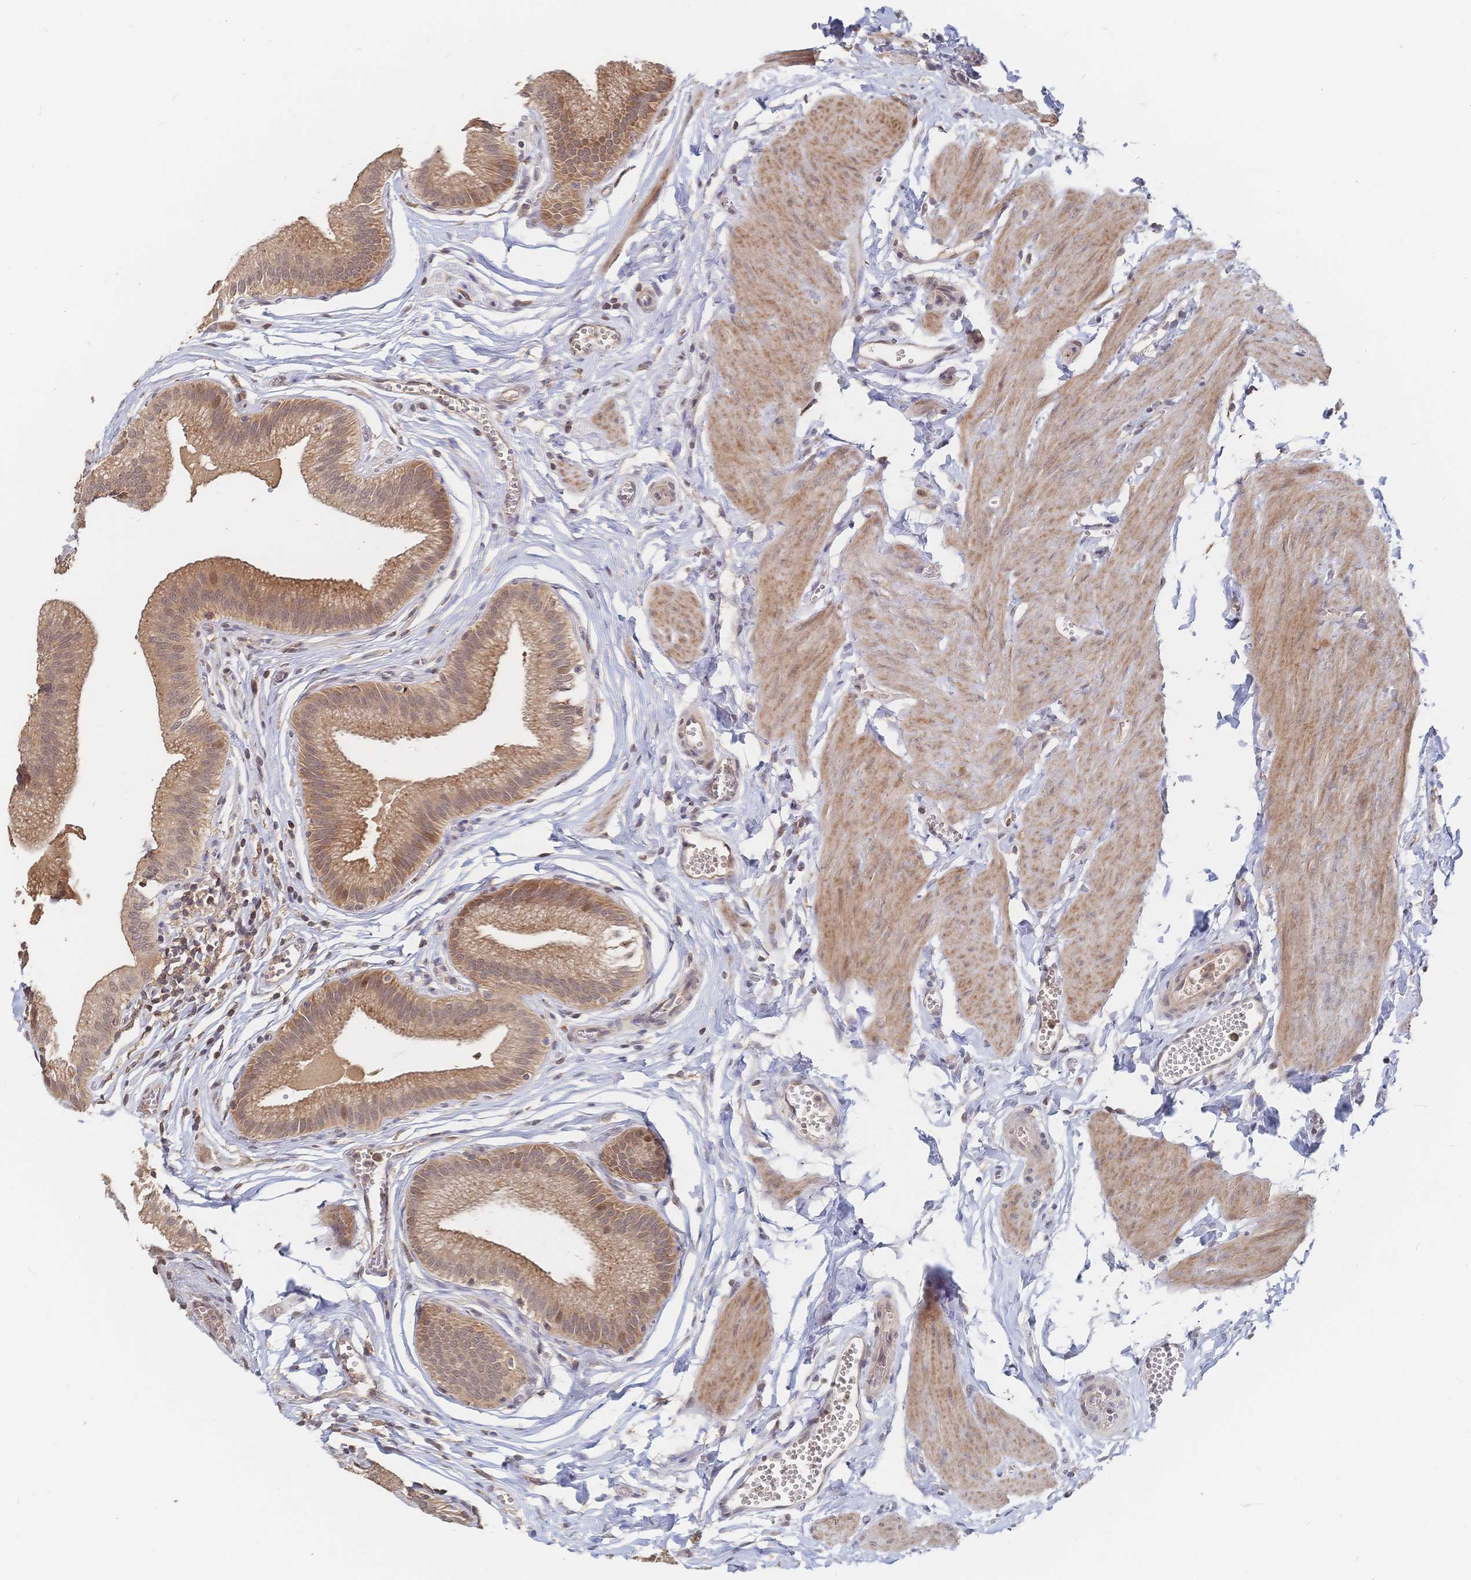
{"staining": {"intensity": "moderate", "quantity": ">75%", "location": "cytoplasmic/membranous"}, "tissue": "gallbladder", "cell_type": "Glandular cells", "image_type": "normal", "snomed": [{"axis": "morphology", "description": "Normal tissue, NOS"}, {"axis": "topography", "description": "Gallbladder"}, {"axis": "topography", "description": "Peripheral nerve tissue"}], "caption": "High-magnification brightfield microscopy of benign gallbladder stained with DAB (3,3'-diaminobenzidine) (brown) and counterstained with hematoxylin (blue). glandular cells exhibit moderate cytoplasmic/membranous staining is identified in about>75% of cells. (DAB (3,3'-diaminobenzidine) = brown stain, brightfield microscopy at high magnification).", "gene": "LRP5", "patient": {"sex": "male", "age": 17}}